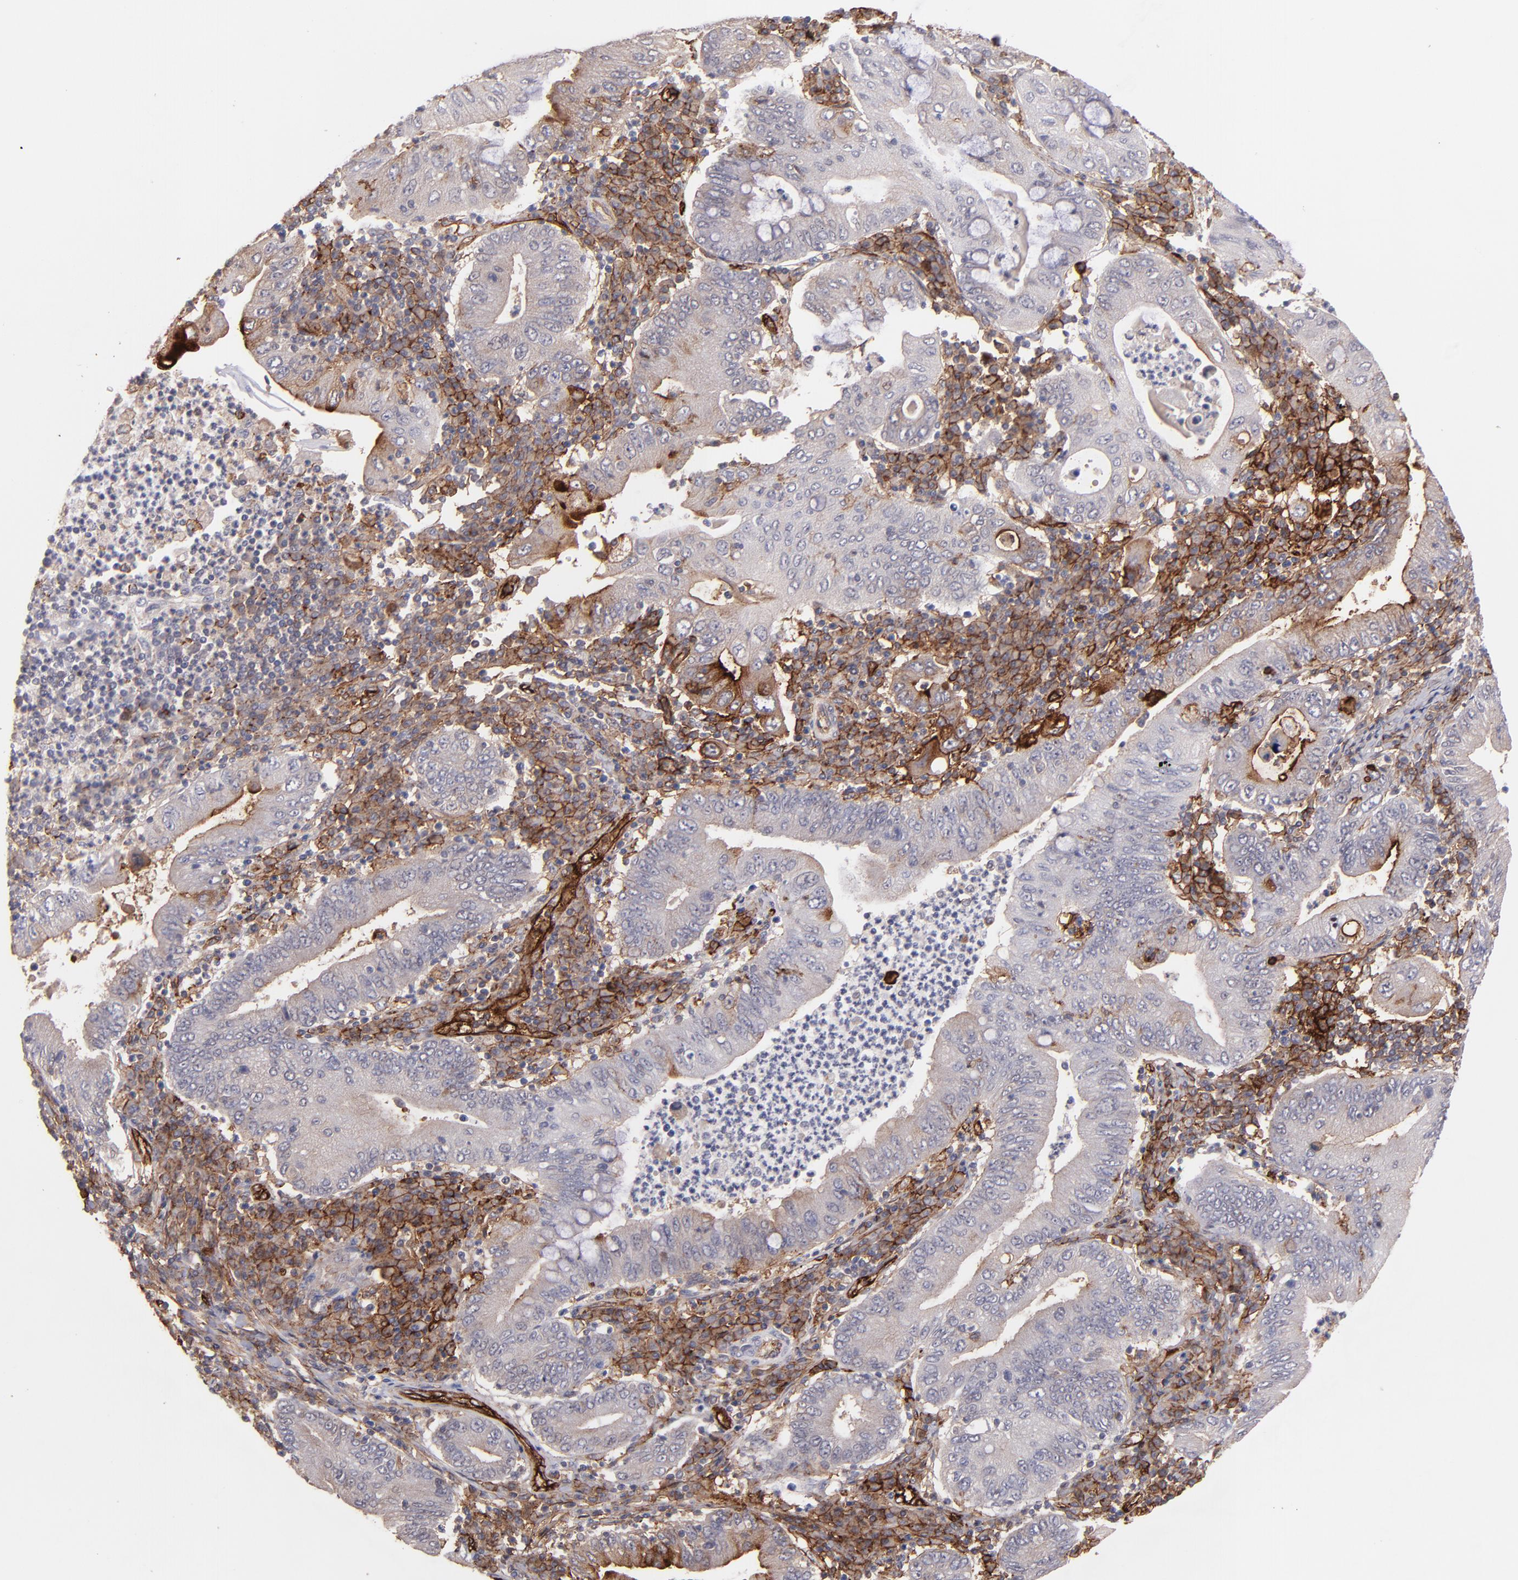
{"staining": {"intensity": "weak", "quantity": "<25%", "location": "cytoplasmic/membranous"}, "tissue": "stomach cancer", "cell_type": "Tumor cells", "image_type": "cancer", "snomed": [{"axis": "morphology", "description": "Normal tissue, NOS"}, {"axis": "morphology", "description": "Adenocarcinoma, NOS"}, {"axis": "topography", "description": "Esophagus"}, {"axis": "topography", "description": "Stomach, upper"}, {"axis": "topography", "description": "Peripheral nerve tissue"}], "caption": "IHC of adenocarcinoma (stomach) reveals no expression in tumor cells.", "gene": "ICAM1", "patient": {"sex": "male", "age": 62}}